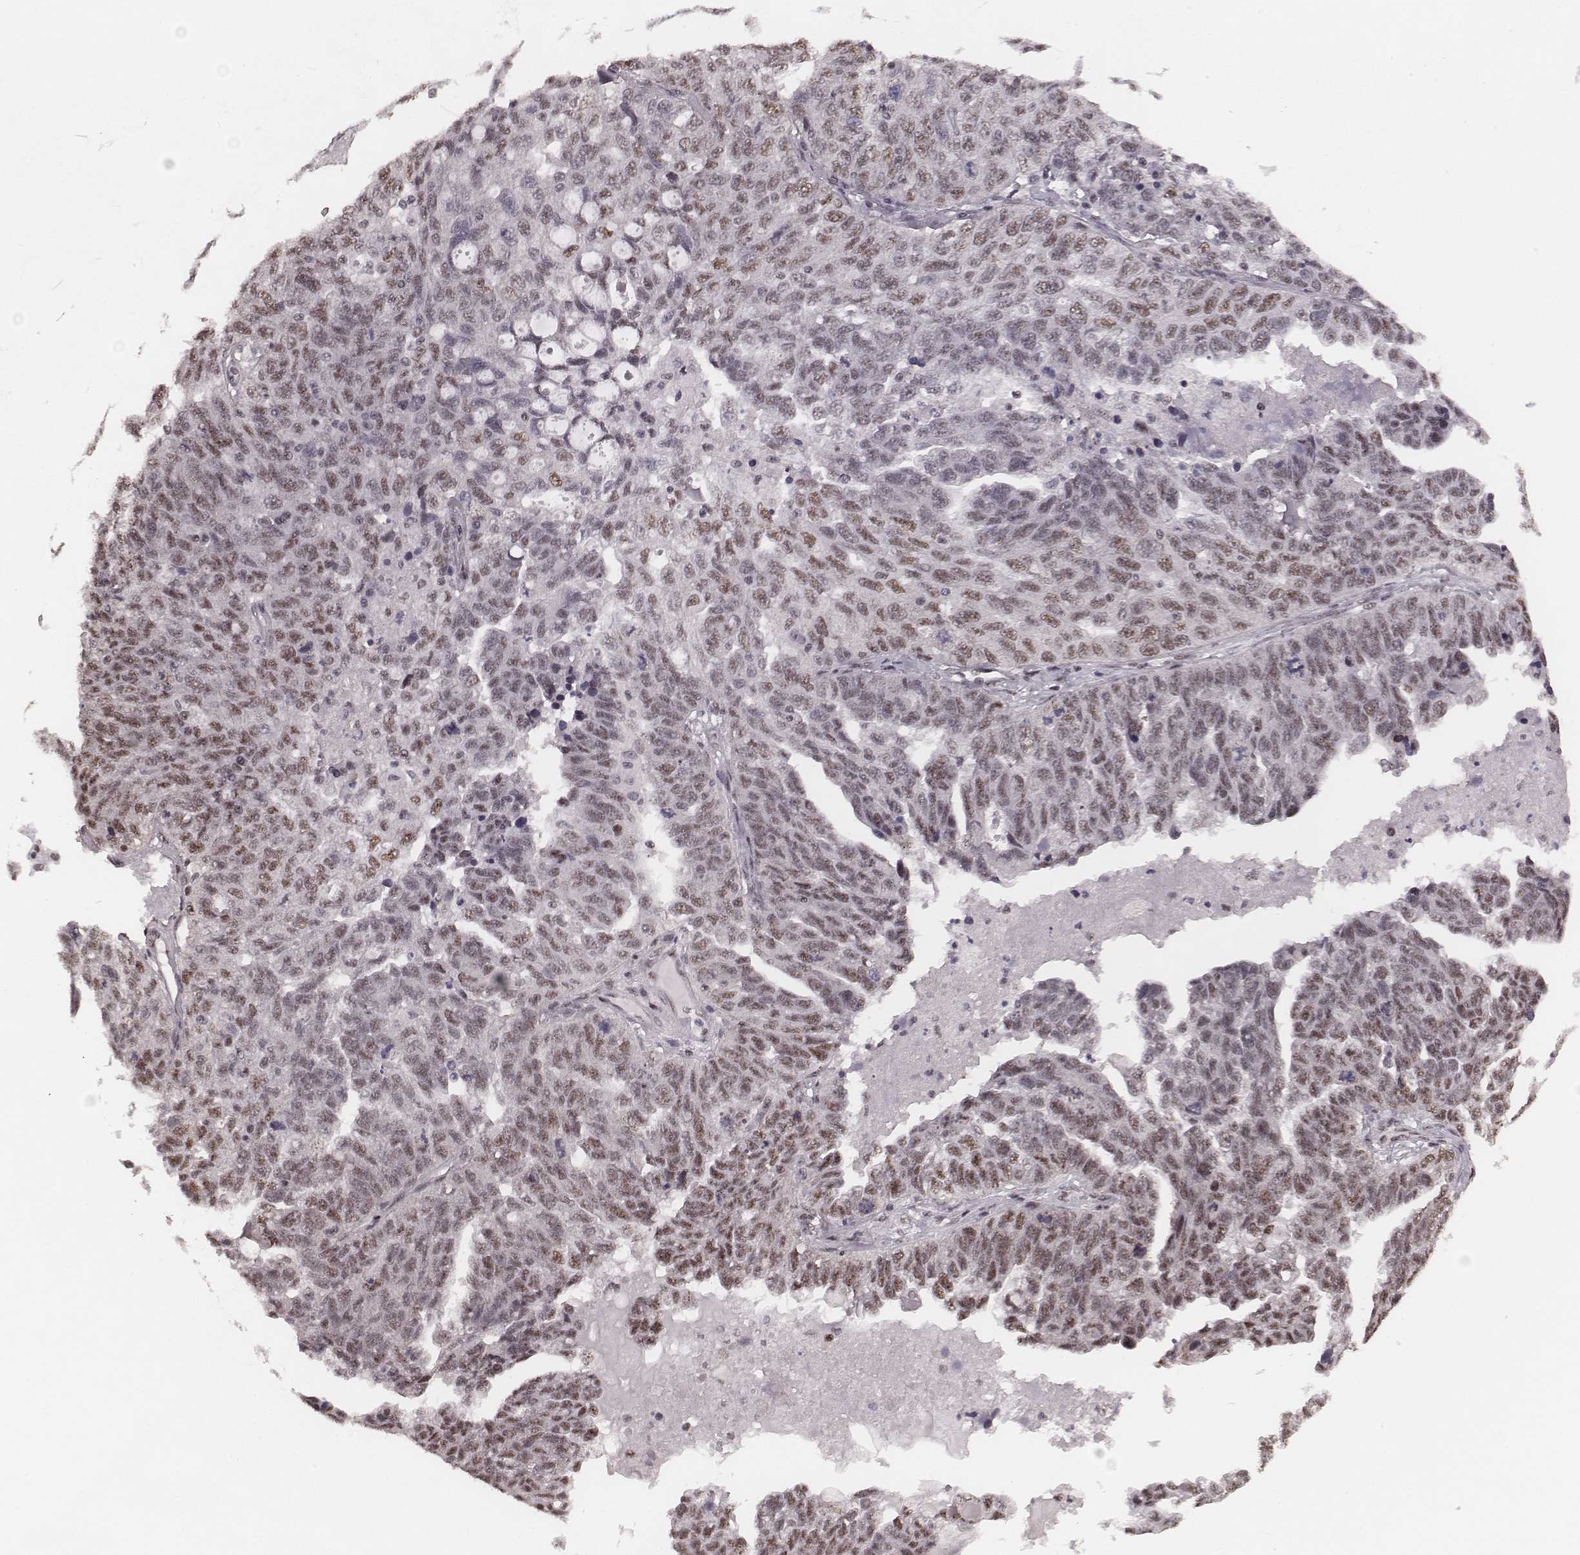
{"staining": {"intensity": "moderate", "quantity": ">75%", "location": "nuclear"}, "tissue": "ovarian cancer", "cell_type": "Tumor cells", "image_type": "cancer", "snomed": [{"axis": "morphology", "description": "Cystadenocarcinoma, serous, NOS"}, {"axis": "topography", "description": "Ovary"}], "caption": "DAB (3,3'-diaminobenzidine) immunohistochemical staining of human ovarian serous cystadenocarcinoma exhibits moderate nuclear protein expression in about >75% of tumor cells.", "gene": "LUC7L", "patient": {"sex": "female", "age": 71}}